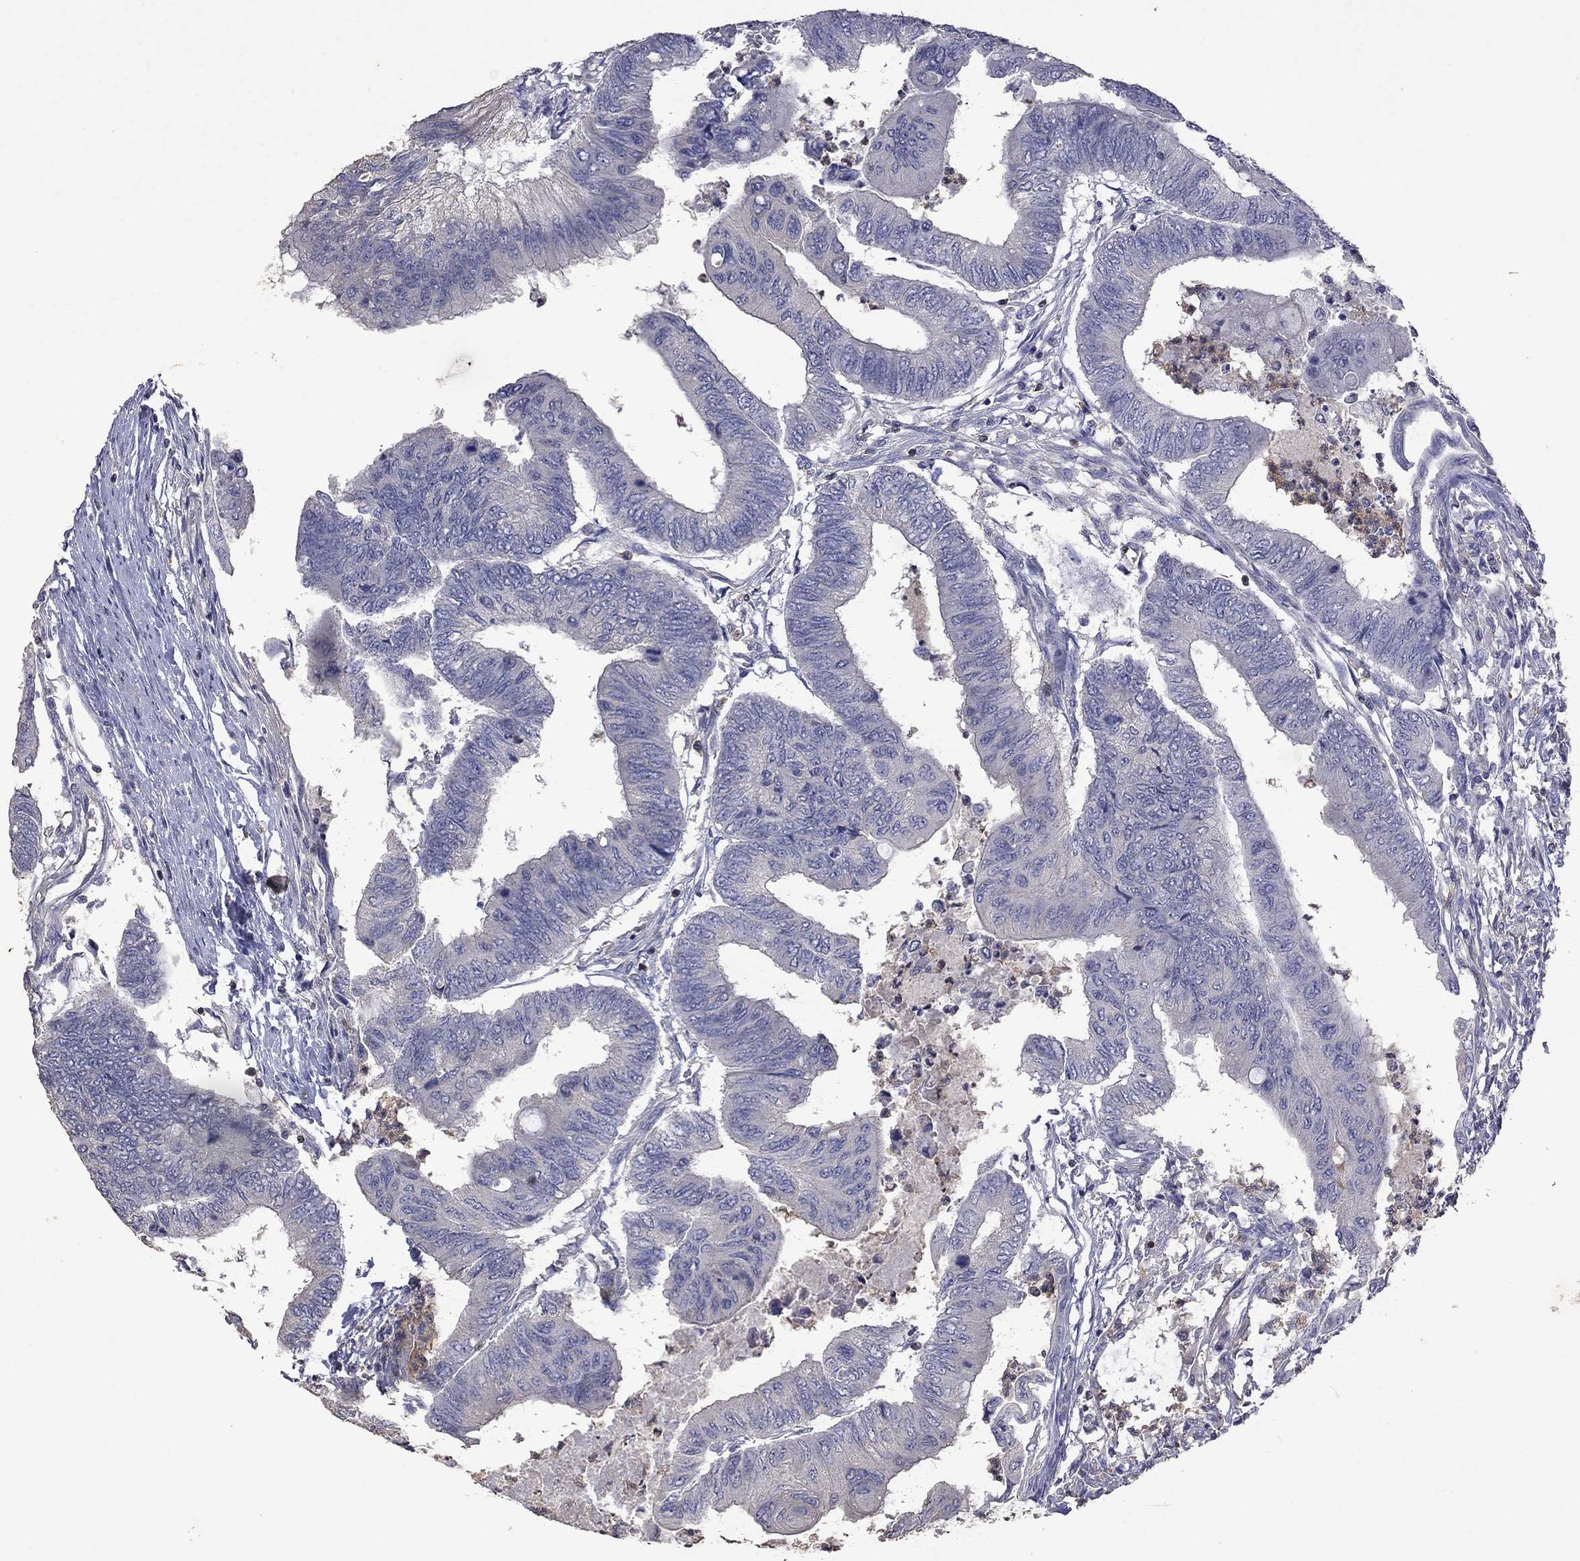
{"staining": {"intensity": "negative", "quantity": "none", "location": "none"}, "tissue": "colorectal cancer", "cell_type": "Tumor cells", "image_type": "cancer", "snomed": [{"axis": "morphology", "description": "Normal tissue, NOS"}, {"axis": "morphology", "description": "Adenocarcinoma, NOS"}, {"axis": "topography", "description": "Rectum"}, {"axis": "topography", "description": "Peripheral nerve tissue"}], "caption": "IHC photomicrograph of neoplastic tissue: adenocarcinoma (colorectal) stained with DAB (3,3'-diaminobenzidine) reveals no significant protein expression in tumor cells. (DAB IHC with hematoxylin counter stain).", "gene": "IPCEF1", "patient": {"sex": "male", "age": 92}}